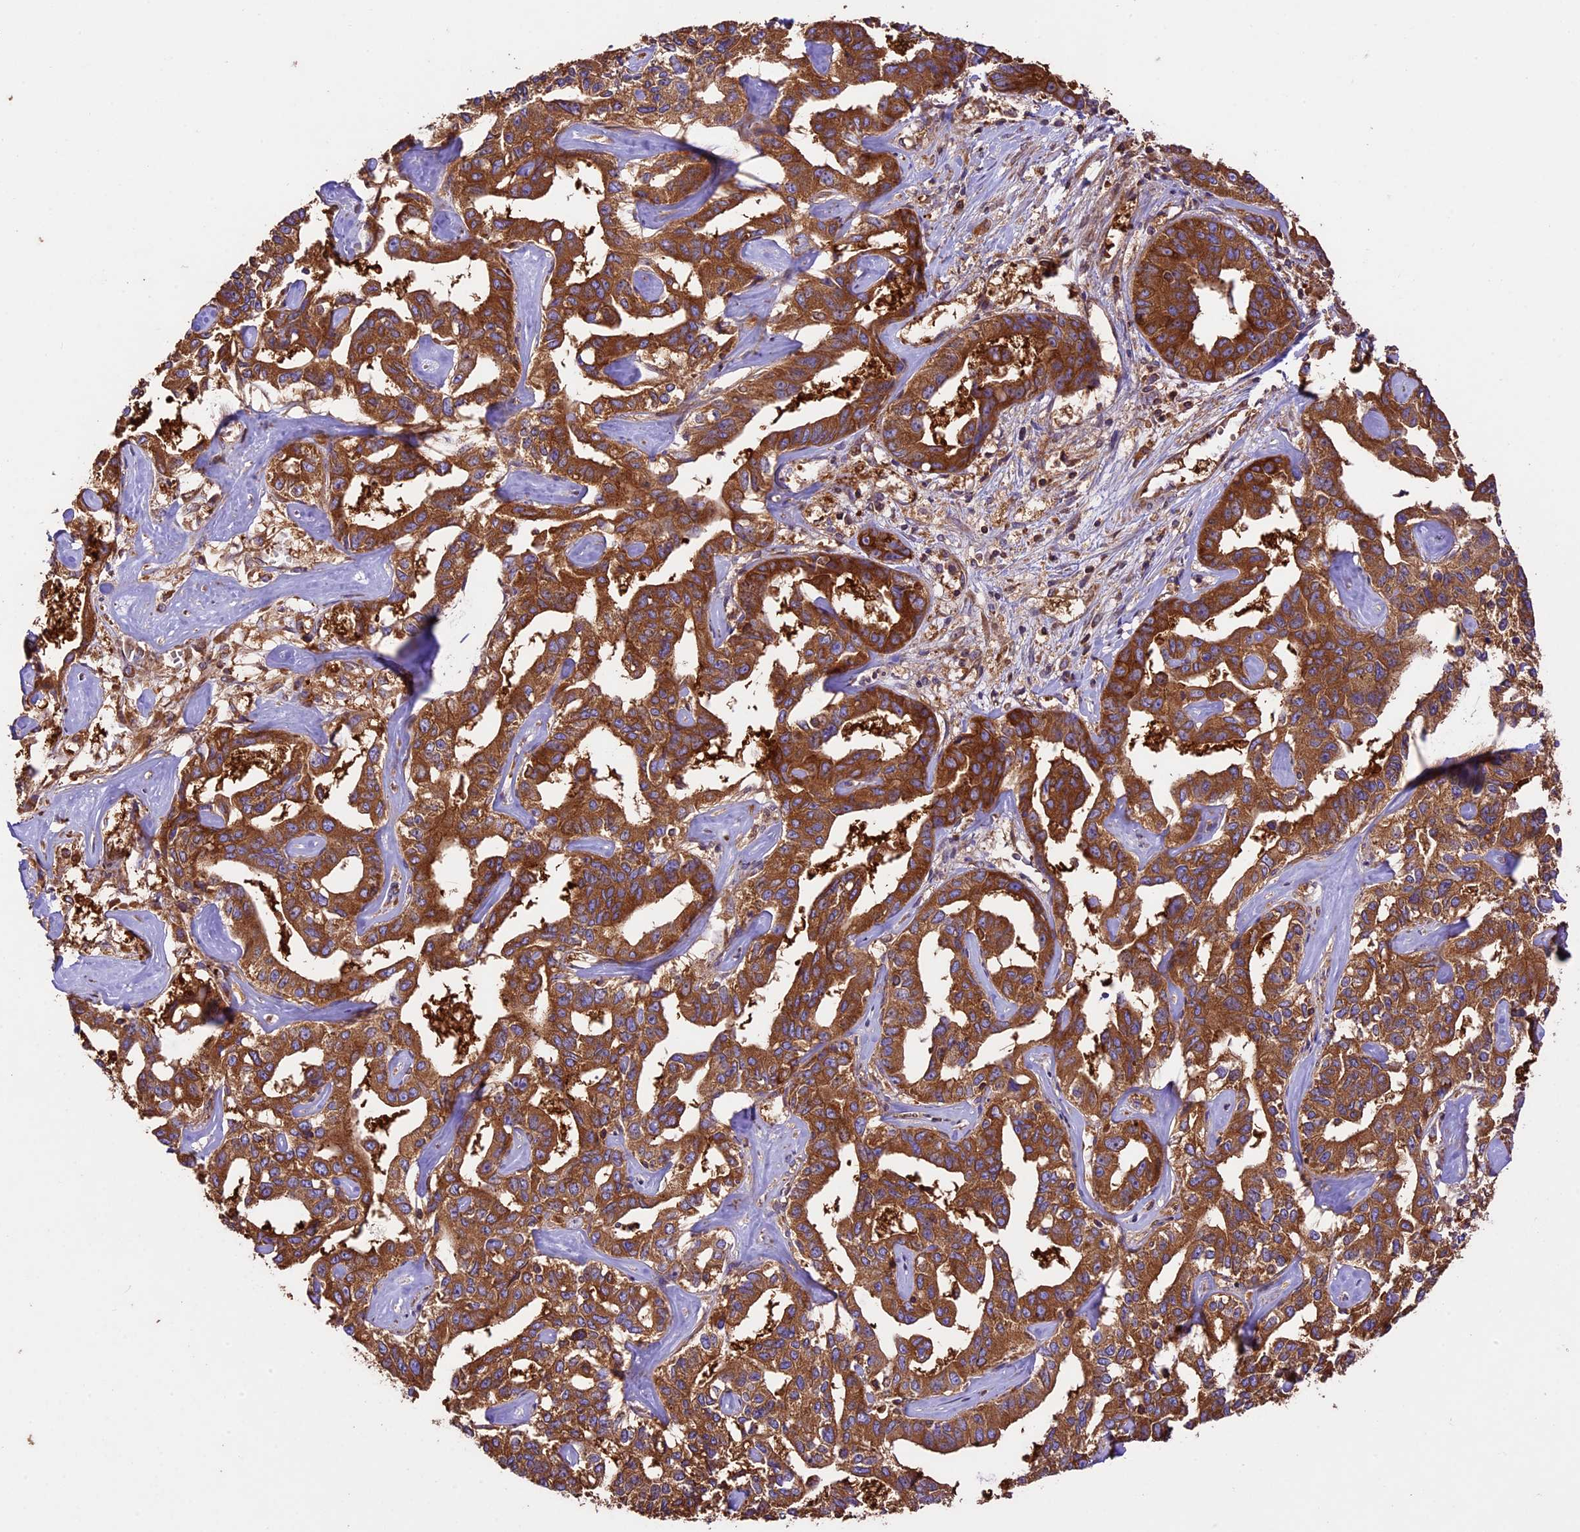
{"staining": {"intensity": "strong", "quantity": ">75%", "location": "cytoplasmic/membranous"}, "tissue": "liver cancer", "cell_type": "Tumor cells", "image_type": "cancer", "snomed": [{"axis": "morphology", "description": "Cholangiocarcinoma"}, {"axis": "topography", "description": "Liver"}], "caption": "This photomicrograph shows immunohistochemistry staining of human liver cancer (cholangiocarcinoma), with high strong cytoplasmic/membranous positivity in about >75% of tumor cells.", "gene": "KARS1", "patient": {"sex": "male", "age": 59}}